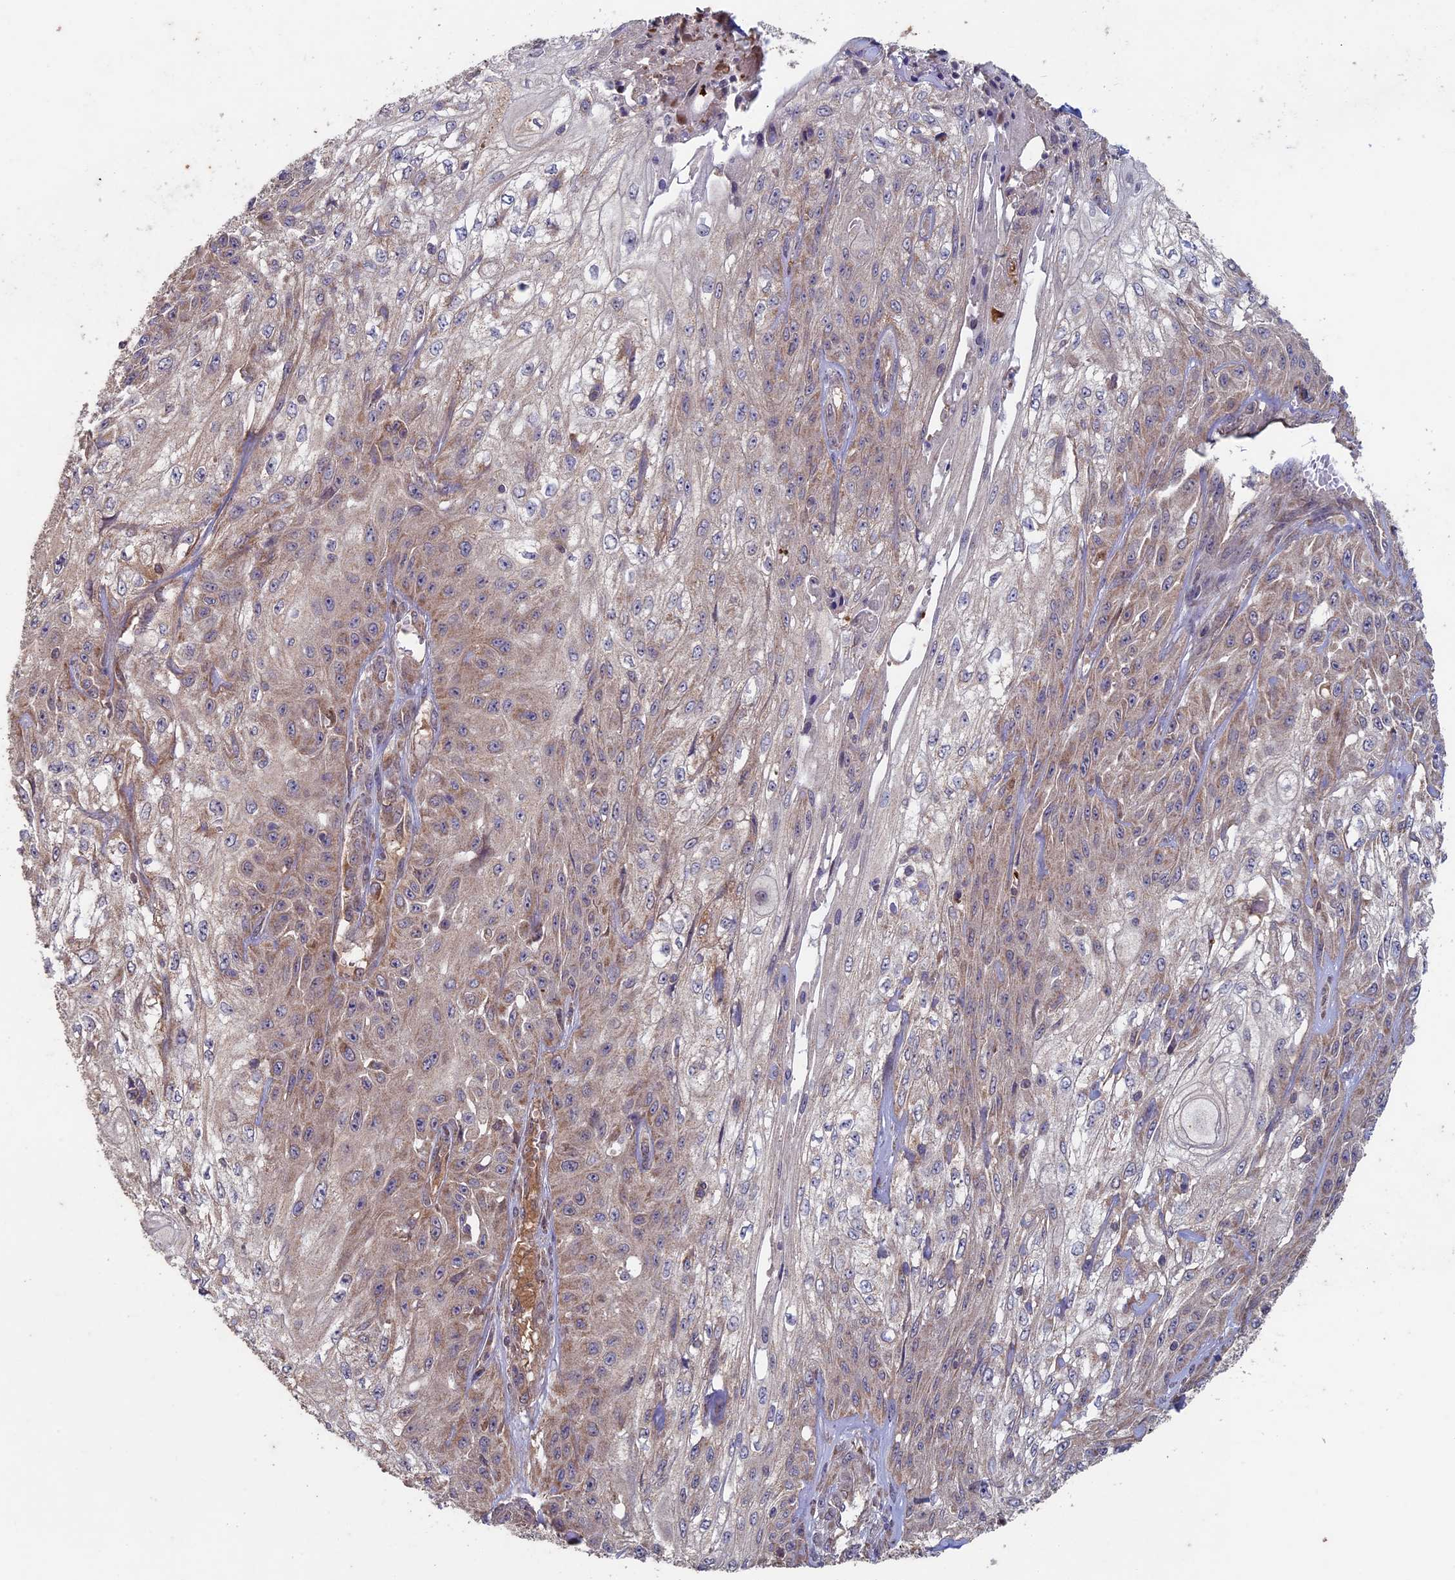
{"staining": {"intensity": "weak", "quantity": ">75%", "location": "cytoplasmic/membranous"}, "tissue": "skin cancer", "cell_type": "Tumor cells", "image_type": "cancer", "snomed": [{"axis": "morphology", "description": "Squamous cell carcinoma, NOS"}, {"axis": "morphology", "description": "Squamous cell carcinoma, metastatic, NOS"}, {"axis": "topography", "description": "Skin"}, {"axis": "topography", "description": "Lymph node"}], "caption": "The immunohistochemical stain shows weak cytoplasmic/membranous staining in tumor cells of skin cancer tissue. (Brightfield microscopy of DAB IHC at high magnification).", "gene": "RCCD1", "patient": {"sex": "male", "age": 75}}